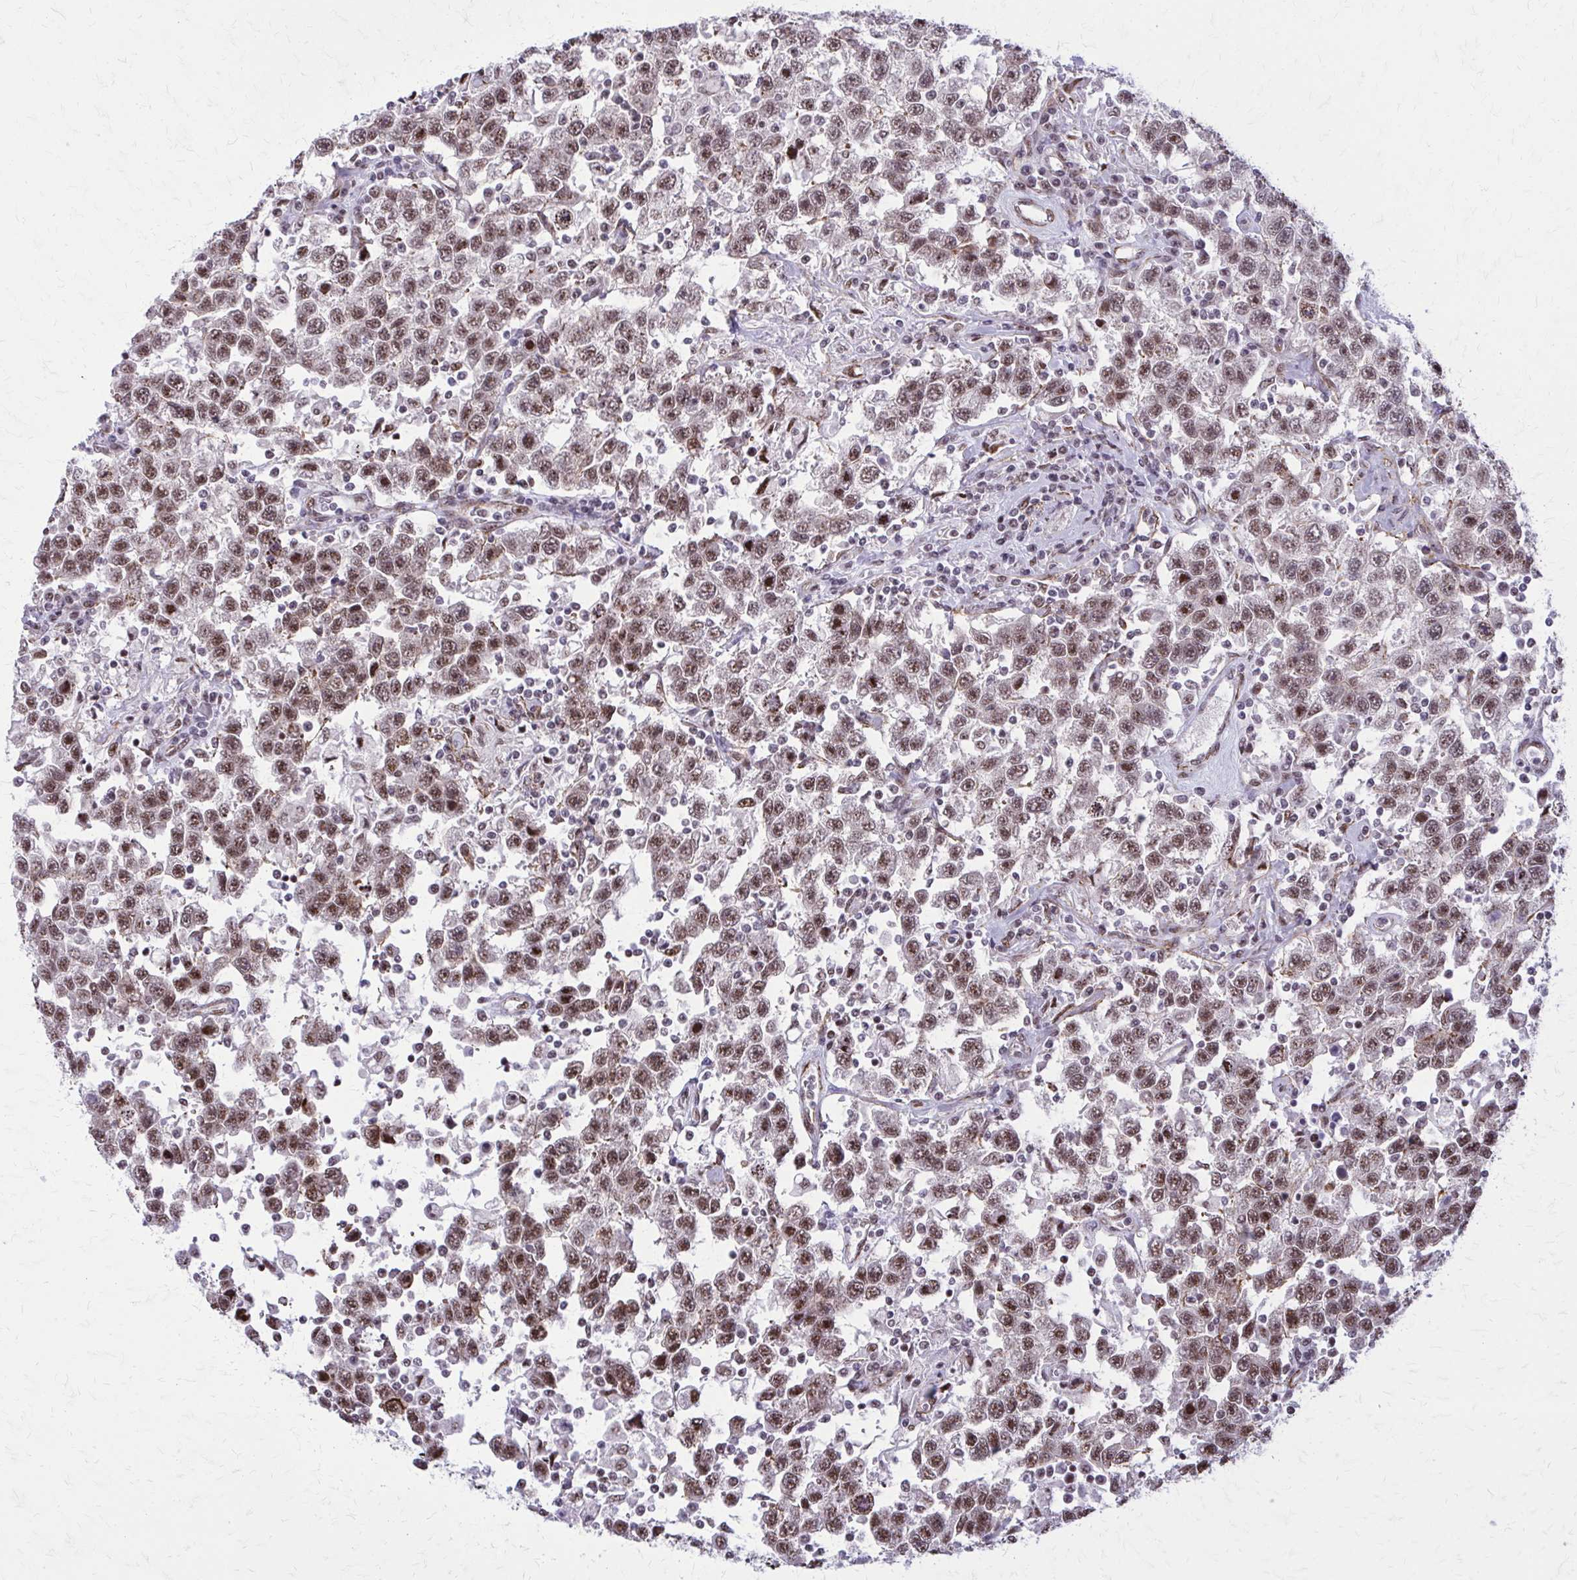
{"staining": {"intensity": "moderate", "quantity": ">75%", "location": "nuclear"}, "tissue": "testis cancer", "cell_type": "Tumor cells", "image_type": "cancer", "snomed": [{"axis": "morphology", "description": "Seminoma, NOS"}, {"axis": "topography", "description": "Testis"}], "caption": "This micrograph exhibits immunohistochemistry (IHC) staining of human testis cancer, with medium moderate nuclear positivity in about >75% of tumor cells.", "gene": "NRBF2", "patient": {"sex": "male", "age": 41}}